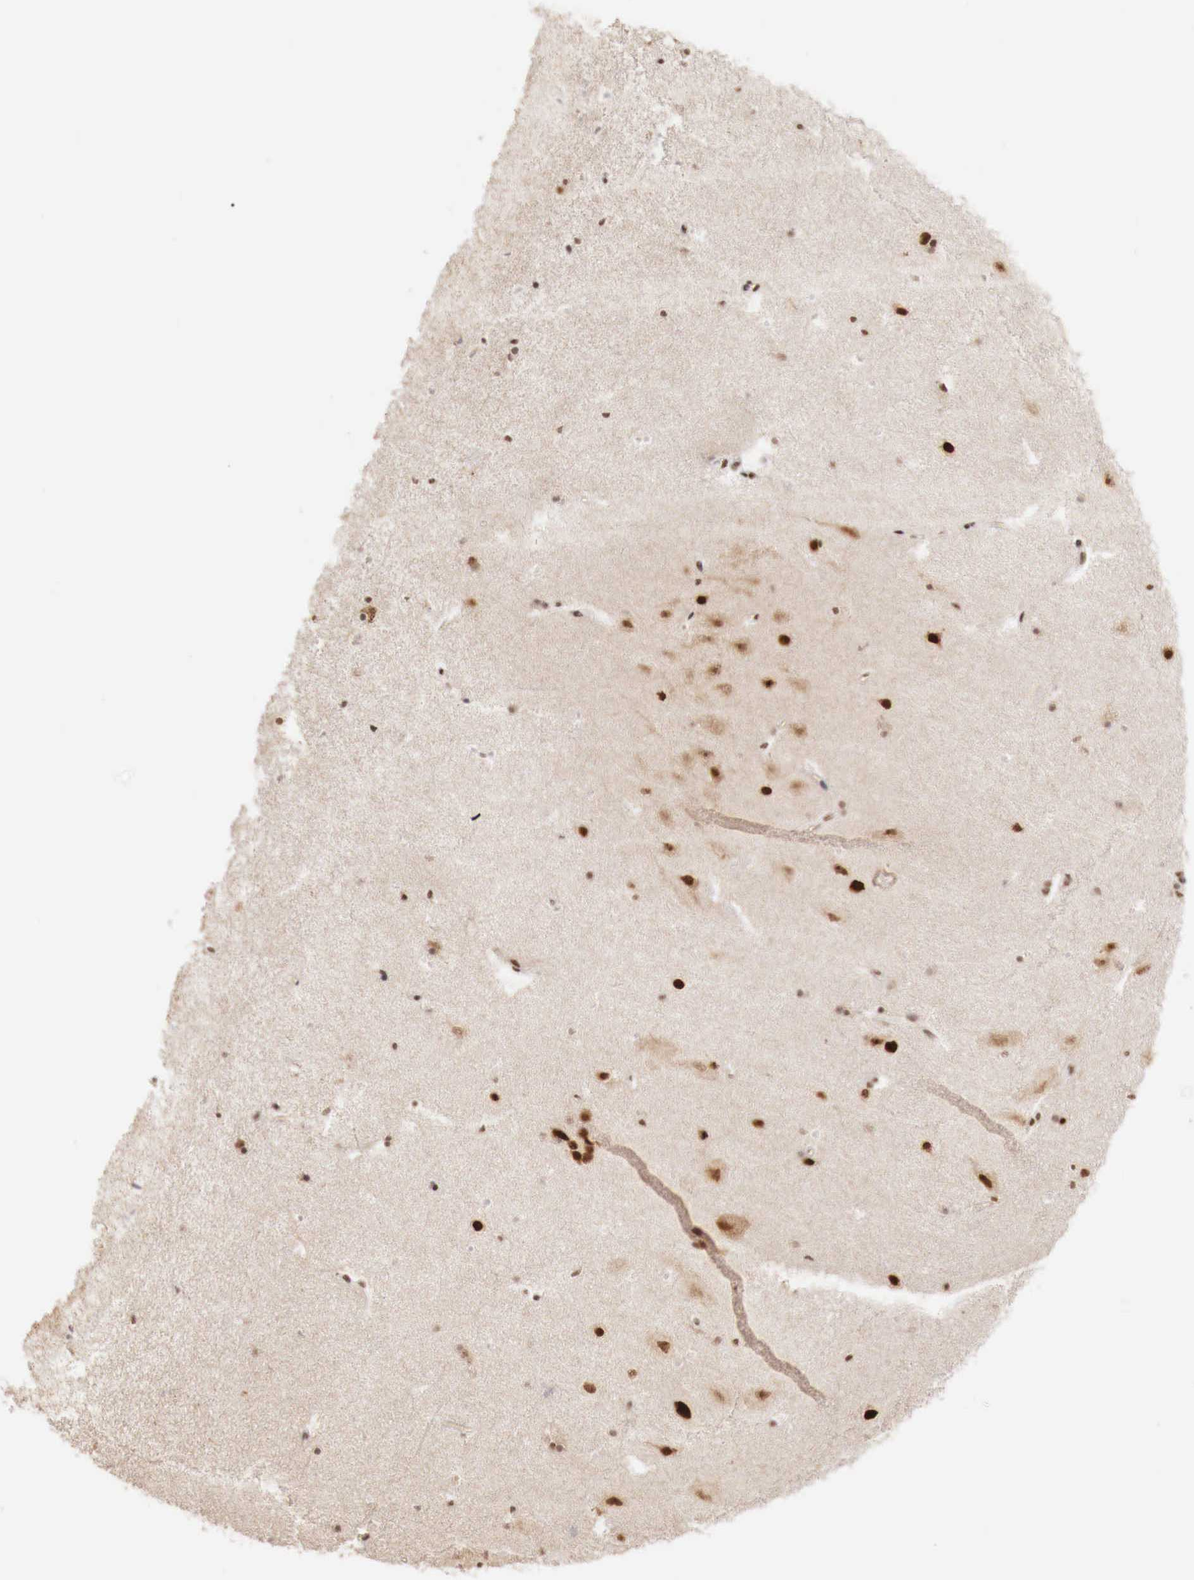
{"staining": {"intensity": "strong", "quantity": ">75%", "location": "nuclear"}, "tissue": "hippocampus", "cell_type": "Glial cells", "image_type": "normal", "snomed": [{"axis": "morphology", "description": "Normal tissue, NOS"}, {"axis": "topography", "description": "Hippocampus"}], "caption": "Protein expression by immunohistochemistry (IHC) demonstrates strong nuclear expression in about >75% of glial cells in normal hippocampus.", "gene": "PHF14", "patient": {"sex": "male", "age": 45}}